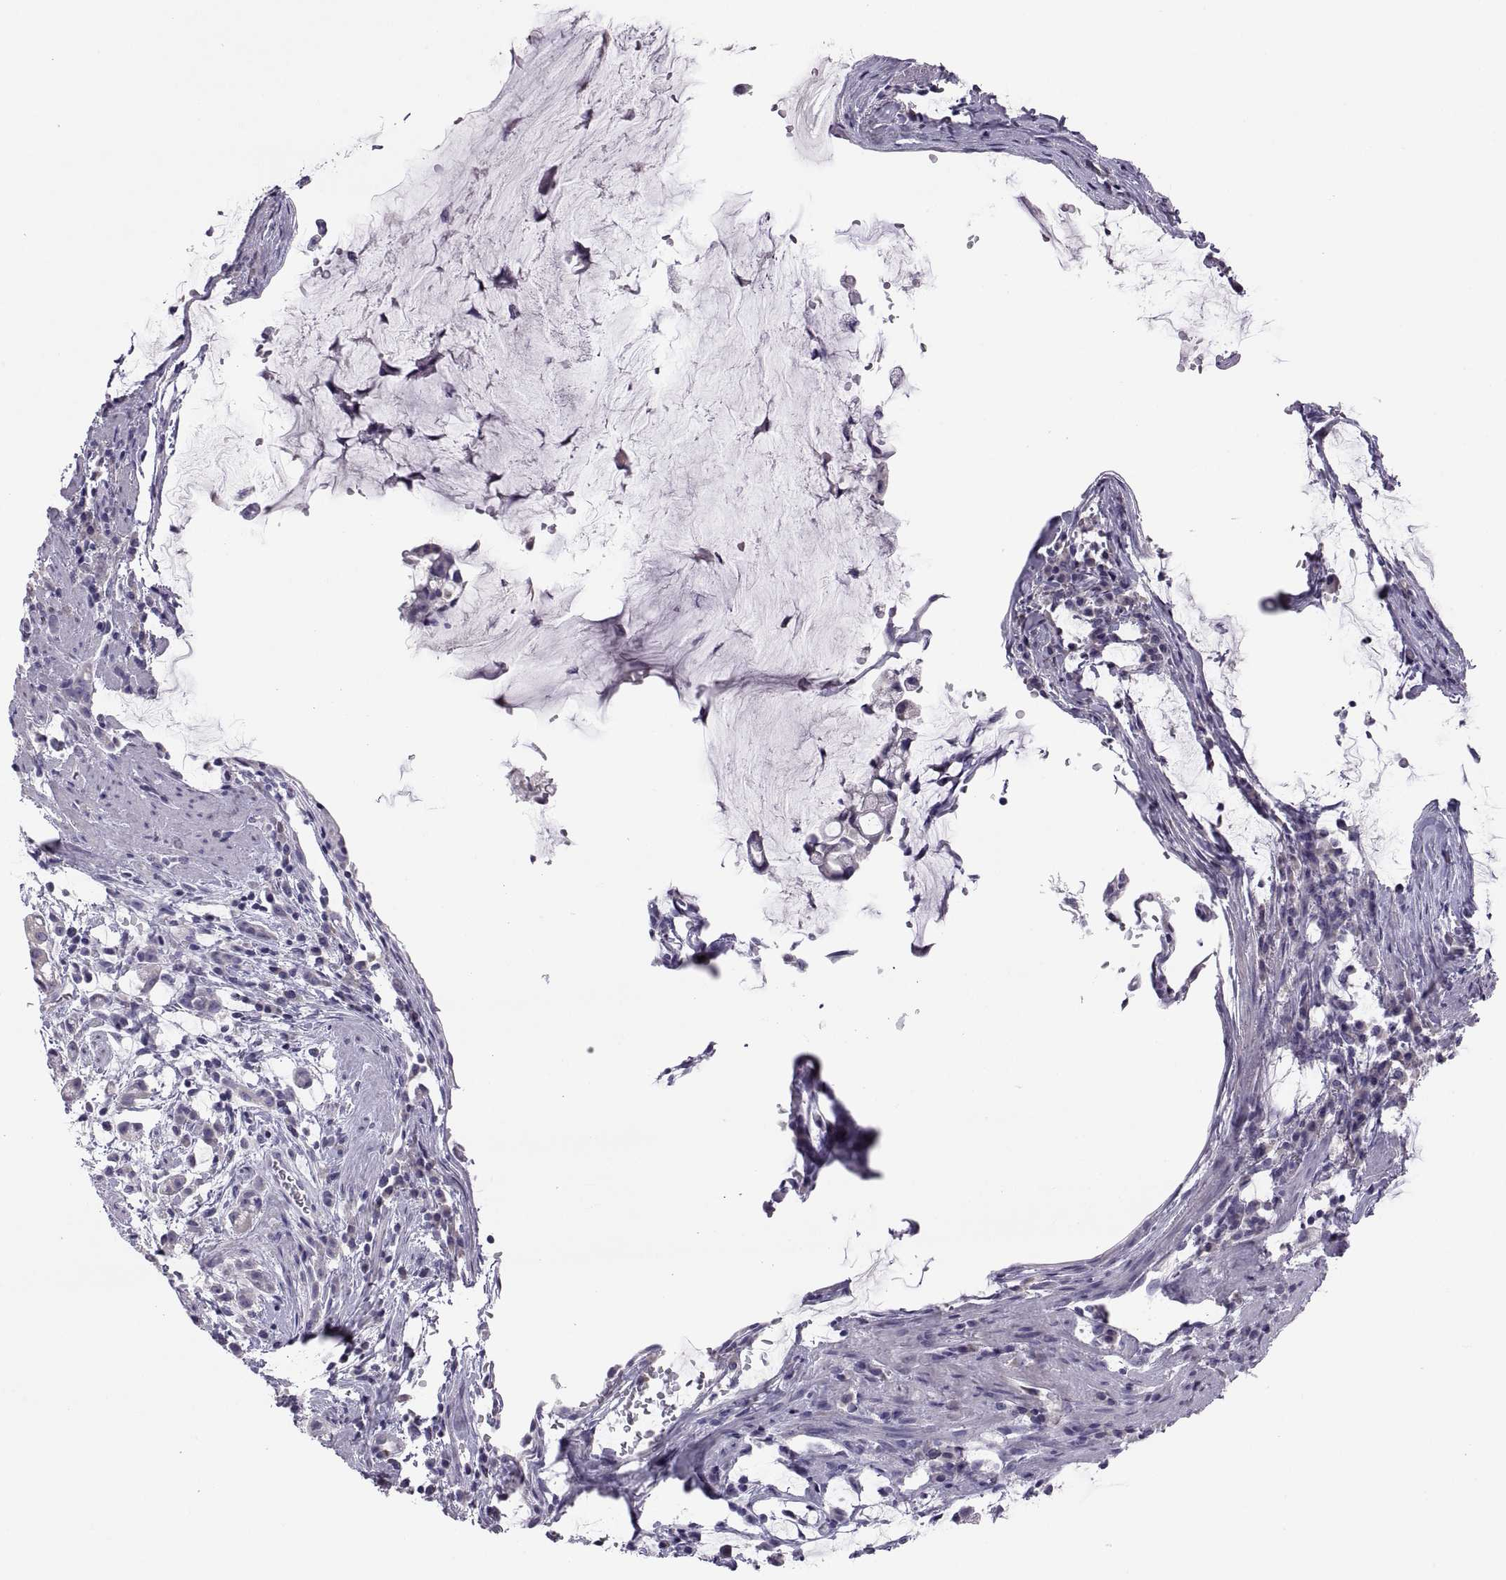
{"staining": {"intensity": "negative", "quantity": "none", "location": "none"}, "tissue": "stomach cancer", "cell_type": "Tumor cells", "image_type": "cancer", "snomed": [{"axis": "morphology", "description": "Adenocarcinoma, NOS"}, {"axis": "topography", "description": "Stomach"}], "caption": "Stomach cancer was stained to show a protein in brown. There is no significant expression in tumor cells.", "gene": "TBX19", "patient": {"sex": "female", "age": 60}}